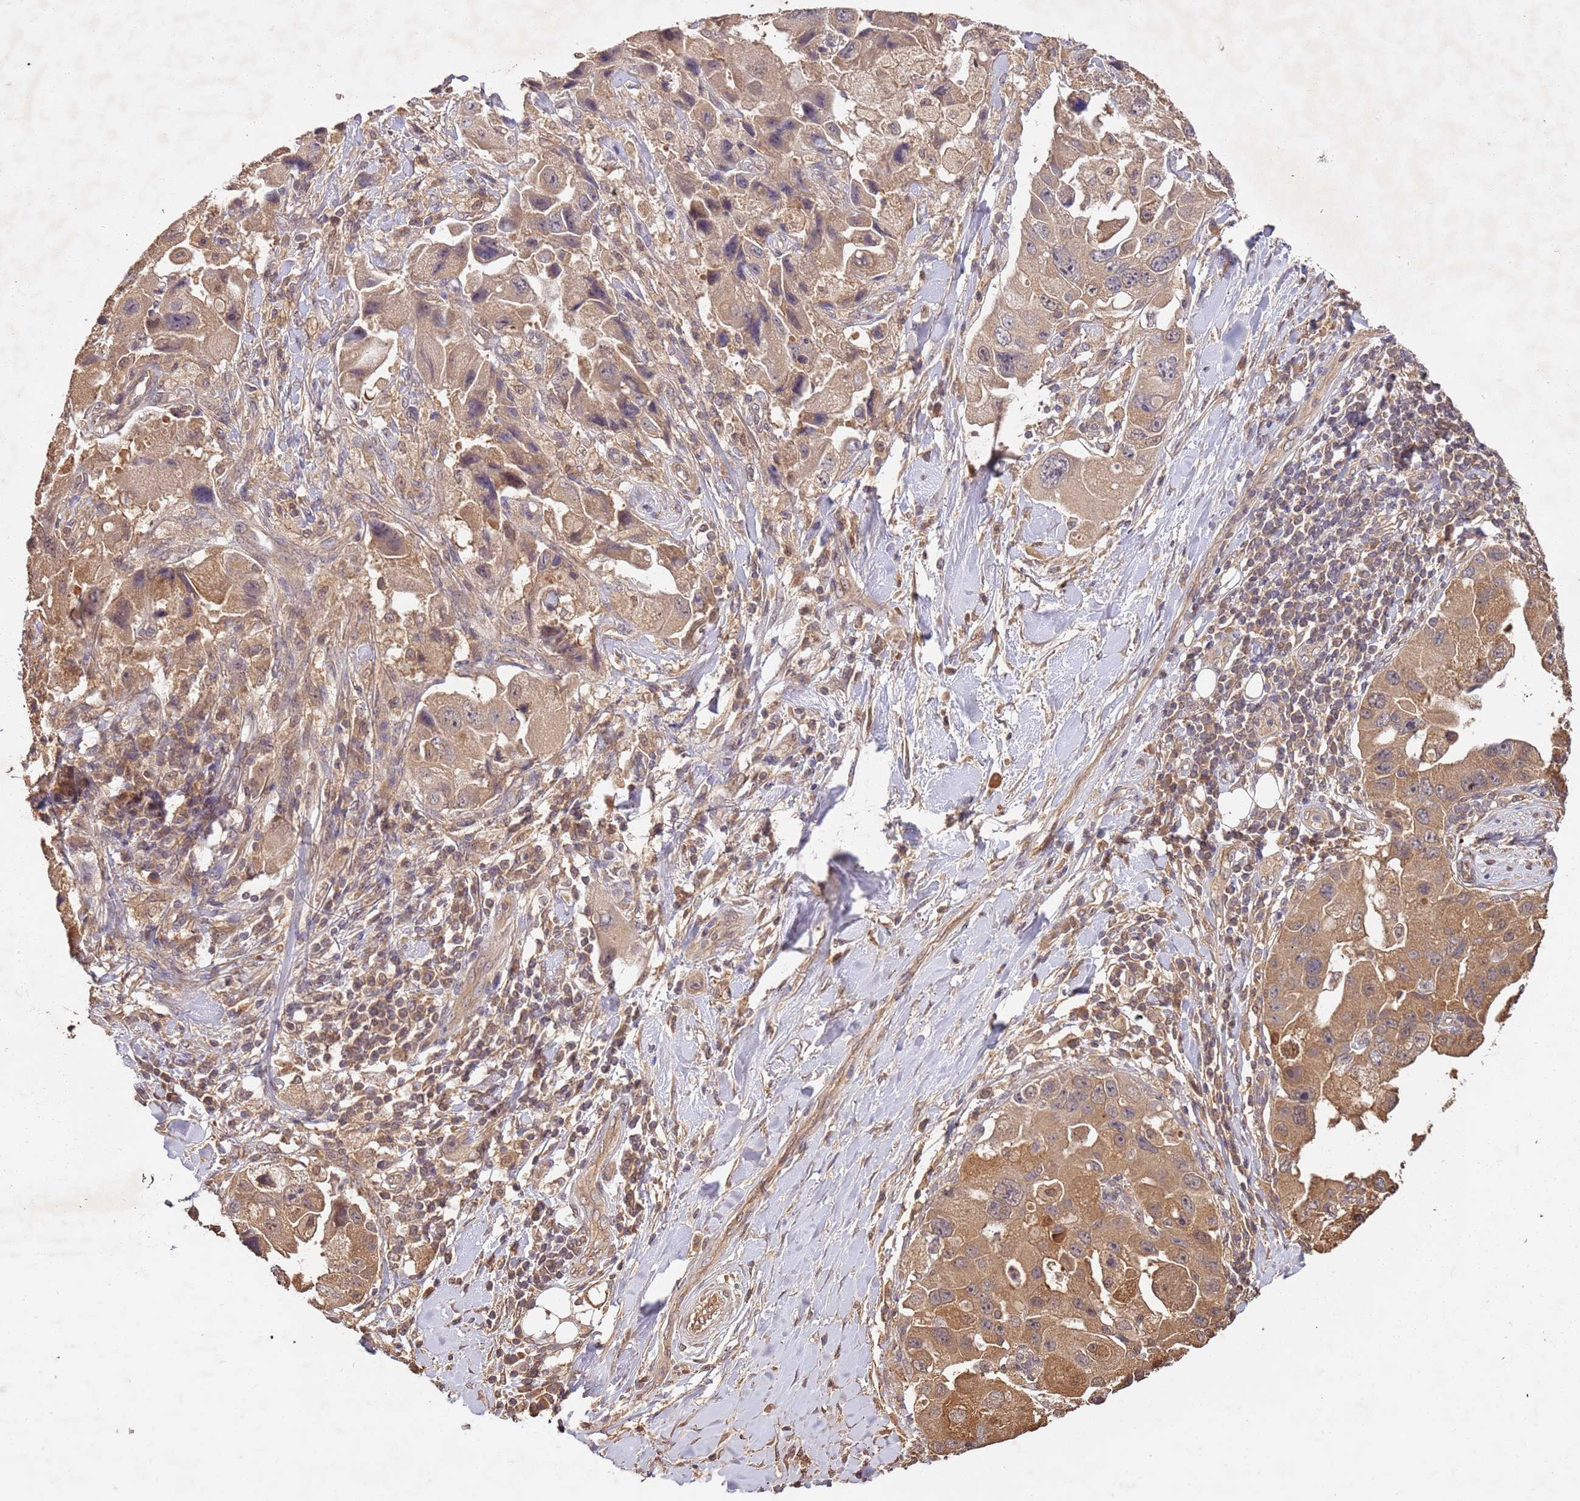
{"staining": {"intensity": "moderate", "quantity": "25%-75%", "location": "cytoplasmic/membranous"}, "tissue": "lung cancer", "cell_type": "Tumor cells", "image_type": "cancer", "snomed": [{"axis": "morphology", "description": "Adenocarcinoma, NOS"}, {"axis": "topography", "description": "Lung"}], "caption": "Immunohistochemical staining of human lung adenocarcinoma reveals medium levels of moderate cytoplasmic/membranous positivity in approximately 25%-75% of tumor cells.", "gene": "UBE3A", "patient": {"sex": "female", "age": 54}}